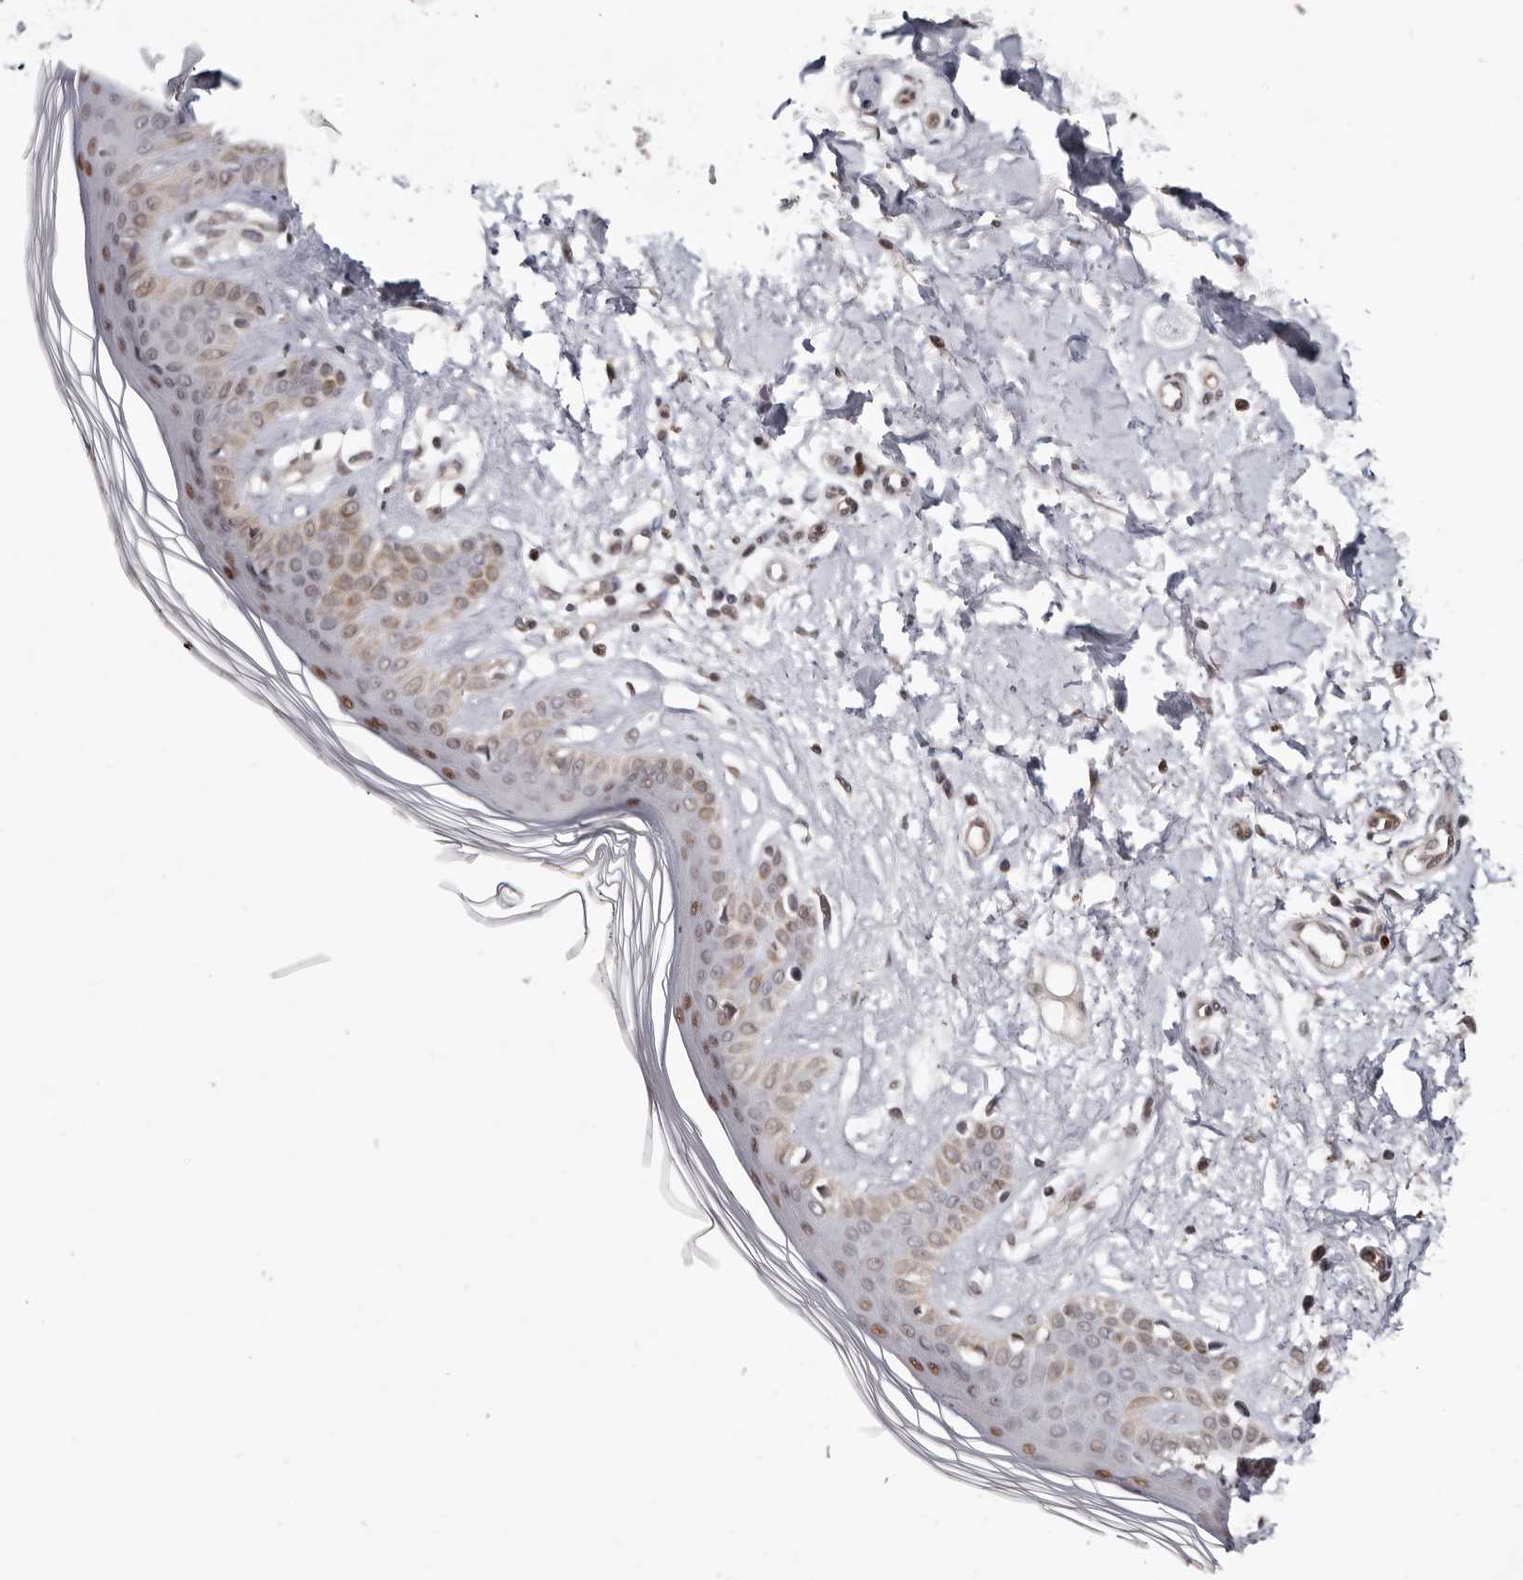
{"staining": {"intensity": "weak", "quantity": ">75%", "location": "nuclear"}, "tissue": "skin", "cell_type": "Fibroblasts", "image_type": "normal", "snomed": [{"axis": "morphology", "description": "Normal tissue, NOS"}, {"axis": "topography", "description": "Skin"}], "caption": "A histopathology image showing weak nuclear expression in about >75% of fibroblasts in unremarkable skin, as visualized by brown immunohistochemical staining.", "gene": "SMAD7", "patient": {"sex": "female", "age": 64}}